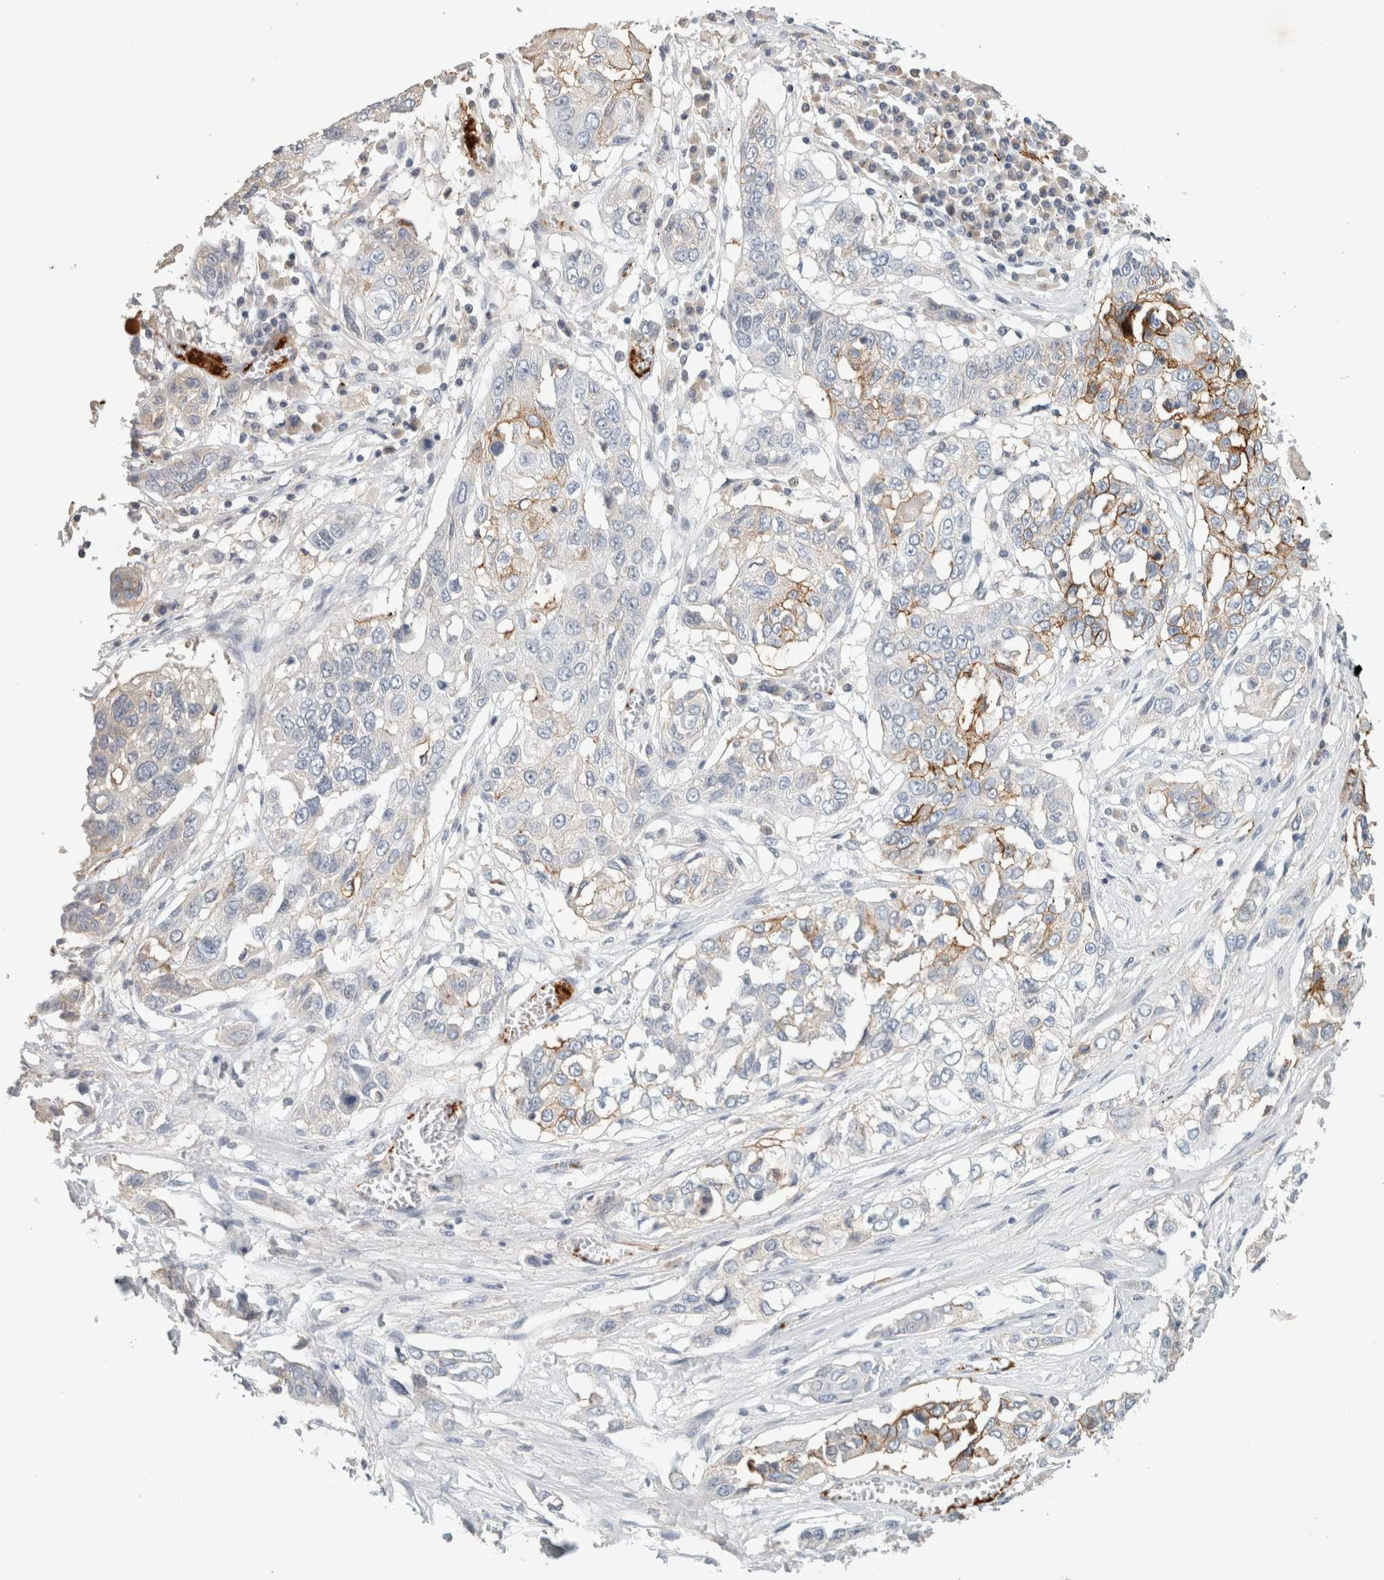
{"staining": {"intensity": "strong", "quantity": "25%-75%", "location": "cytoplasmic/membranous"}, "tissue": "lung cancer", "cell_type": "Tumor cells", "image_type": "cancer", "snomed": [{"axis": "morphology", "description": "Squamous cell carcinoma, NOS"}, {"axis": "topography", "description": "Lung"}], "caption": "Protein expression analysis of human squamous cell carcinoma (lung) reveals strong cytoplasmic/membranous positivity in approximately 25%-75% of tumor cells. The staining was performed using DAB to visualize the protein expression in brown, while the nuclei were stained in blue with hematoxylin (Magnification: 20x).", "gene": "CD36", "patient": {"sex": "male", "age": 71}}